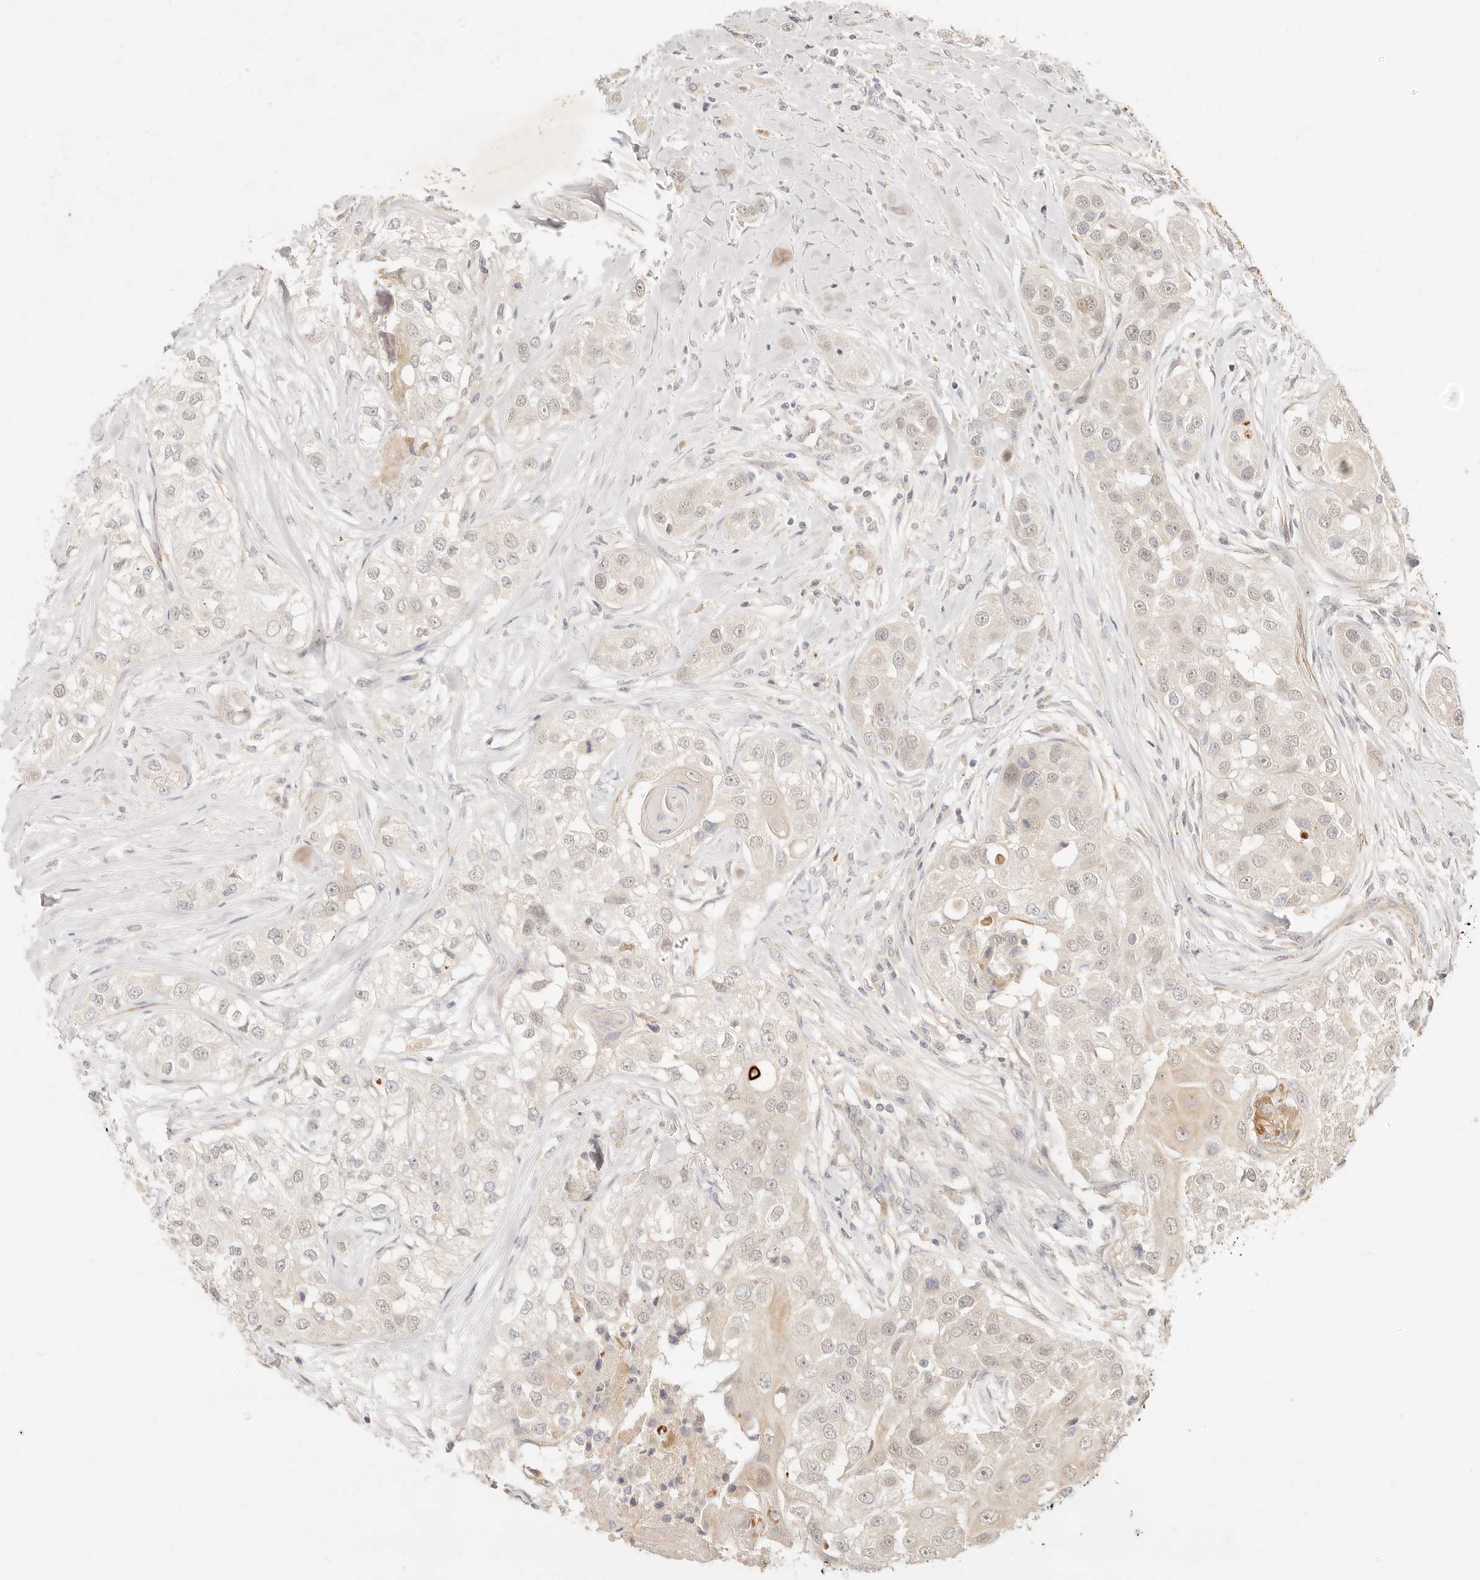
{"staining": {"intensity": "weak", "quantity": "<25%", "location": "nuclear"}, "tissue": "head and neck cancer", "cell_type": "Tumor cells", "image_type": "cancer", "snomed": [{"axis": "morphology", "description": "Normal tissue, NOS"}, {"axis": "morphology", "description": "Squamous cell carcinoma, NOS"}, {"axis": "topography", "description": "Skeletal muscle"}, {"axis": "topography", "description": "Head-Neck"}], "caption": "Immunohistochemistry (IHC) of human head and neck squamous cell carcinoma shows no positivity in tumor cells.", "gene": "RUBCNL", "patient": {"sex": "male", "age": 51}}